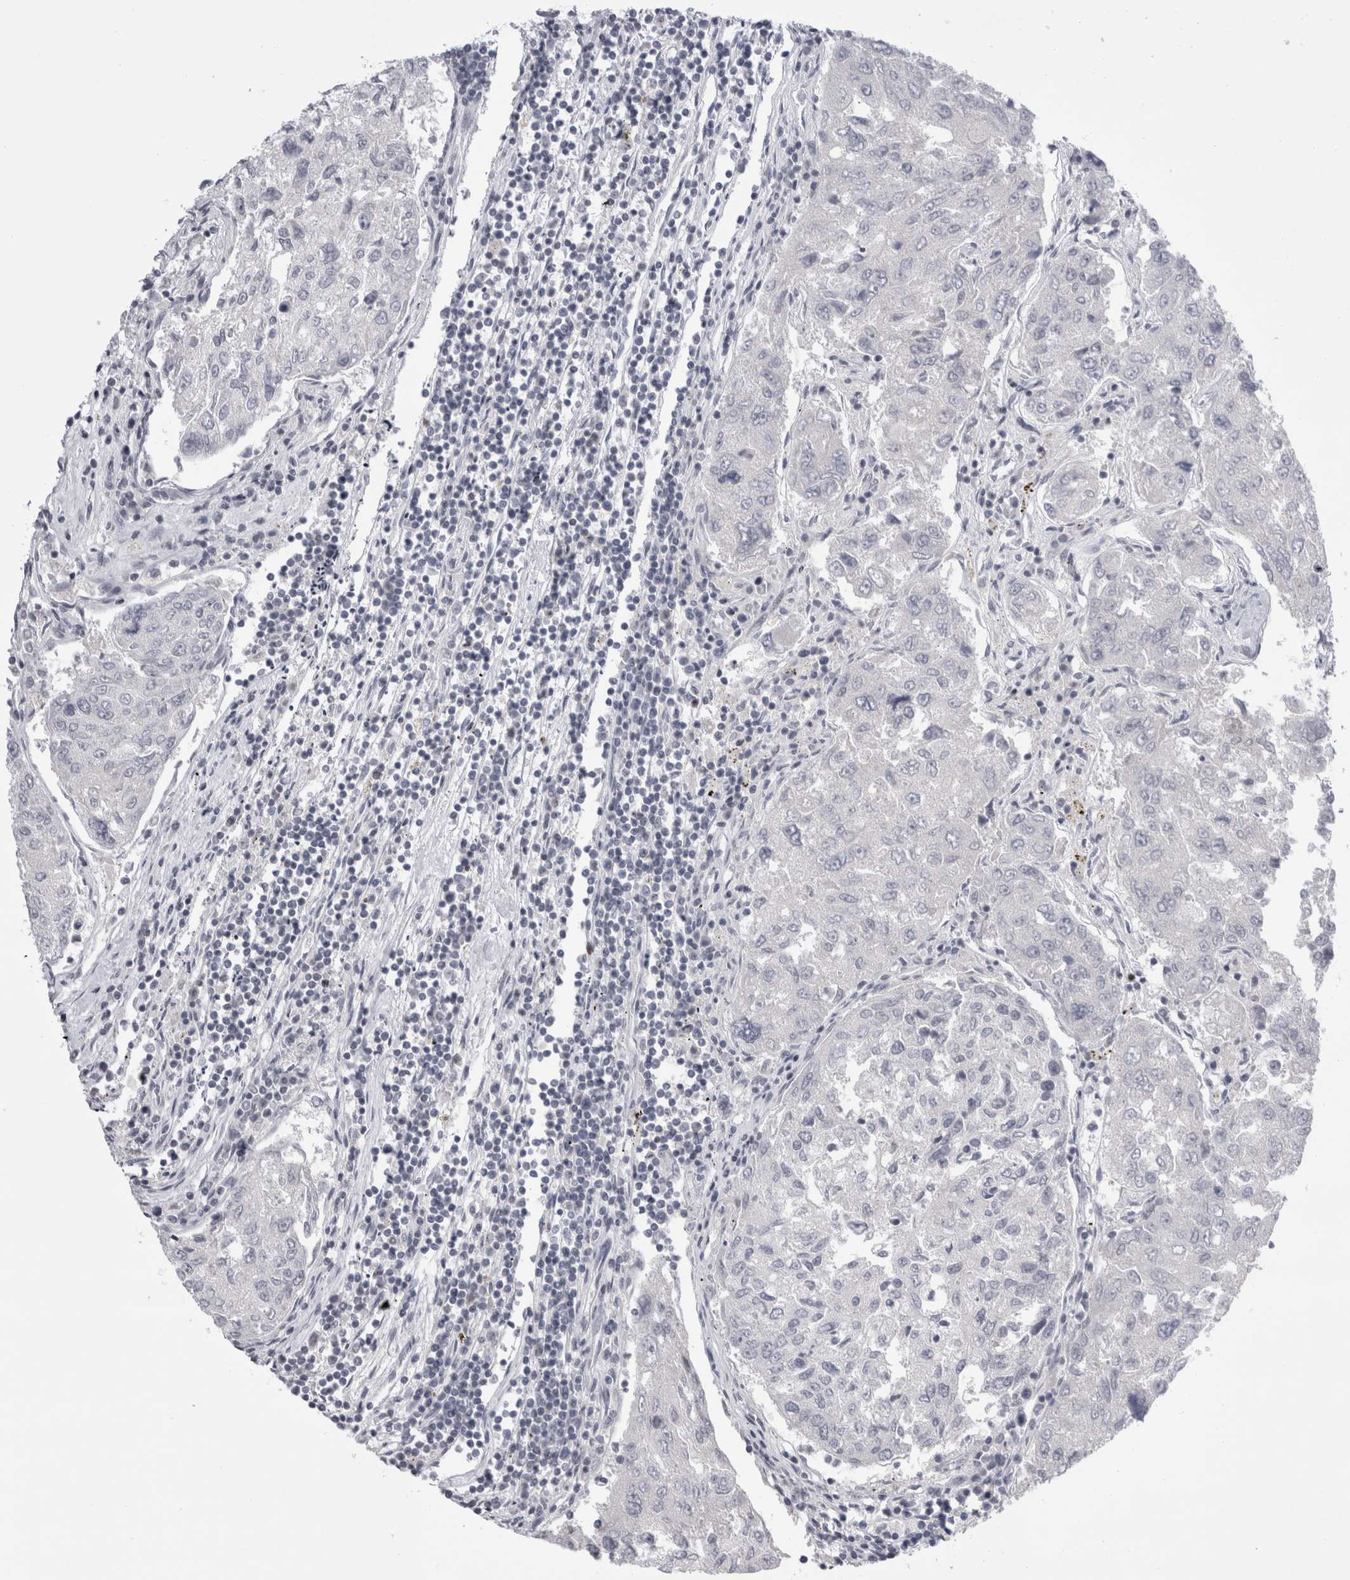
{"staining": {"intensity": "negative", "quantity": "none", "location": "none"}, "tissue": "urothelial cancer", "cell_type": "Tumor cells", "image_type": "cancer", "snomed": [{"axis": "morphology", "description": "Urothelial carcinoma, High grade"}, {"axis": "topography", "description": "Lymph node"}, {"axis": "topography", "description": "Urinary bladder"}], "caption": "Human urothelial cancer stained for a protein using immunohistochemistry (IHC) shows no staining in tumor cells.", "gene": "FNDC8", "patient": {"sex": "male", "age": 51}}